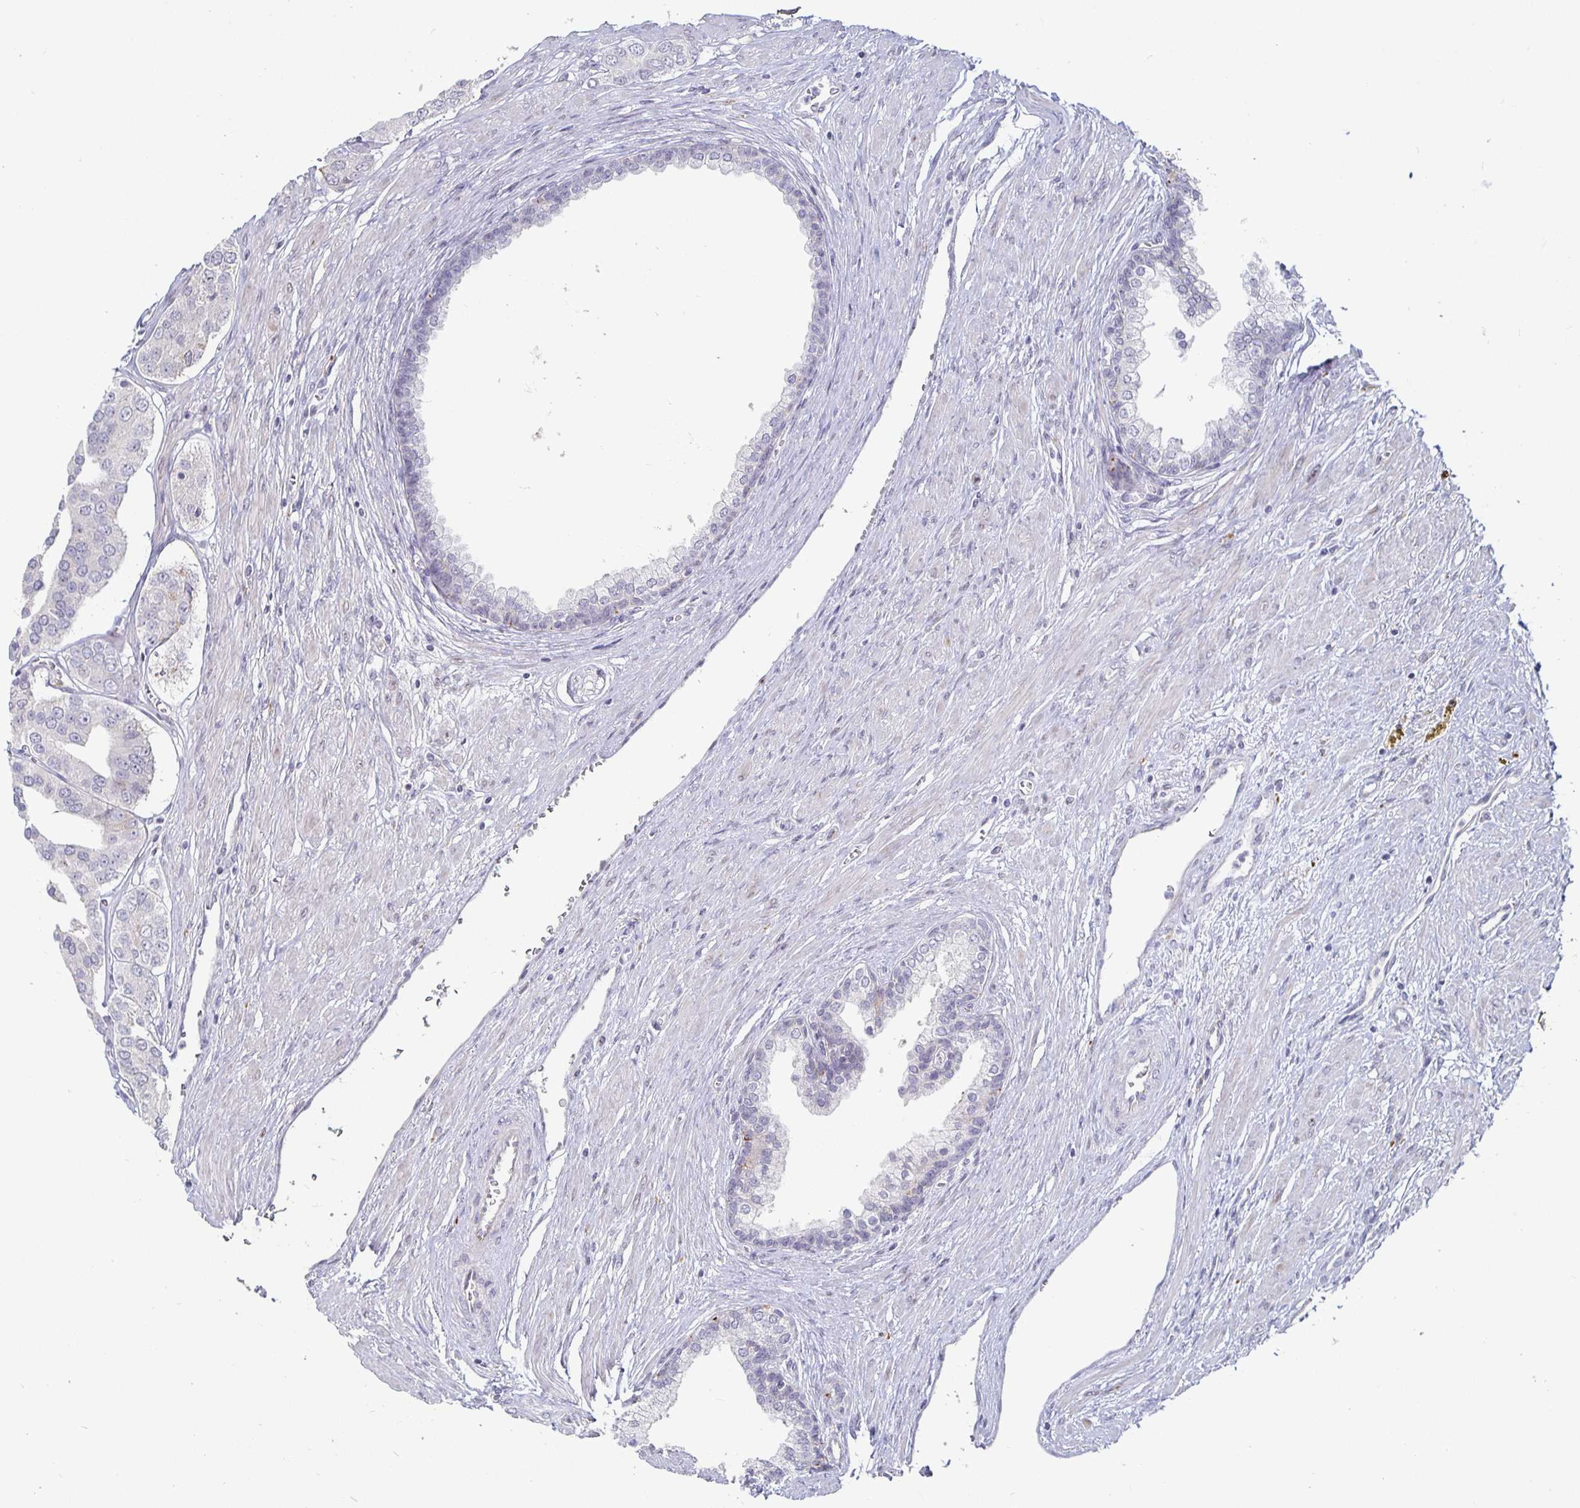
{"staining": {"intensity": "negative", "quantity": "none", "location": "none"}, "tissue": "prostate cancer", "cell_type": "Tumor cells", "image_type": "cancer", "snomed": [{"axis": "morphology", "description": "Adenocarcinoma, High grade"}, {"axis": "topography", "description": "Prostate"}], "caption": "An IHC image of prostate high-grade adenocarcinoma is shown. There is no staining in tumor cells of prostate high-grade adenocarcinoma.", "gene": "S100G", "patient": {"sex": "male", "age": 58}}